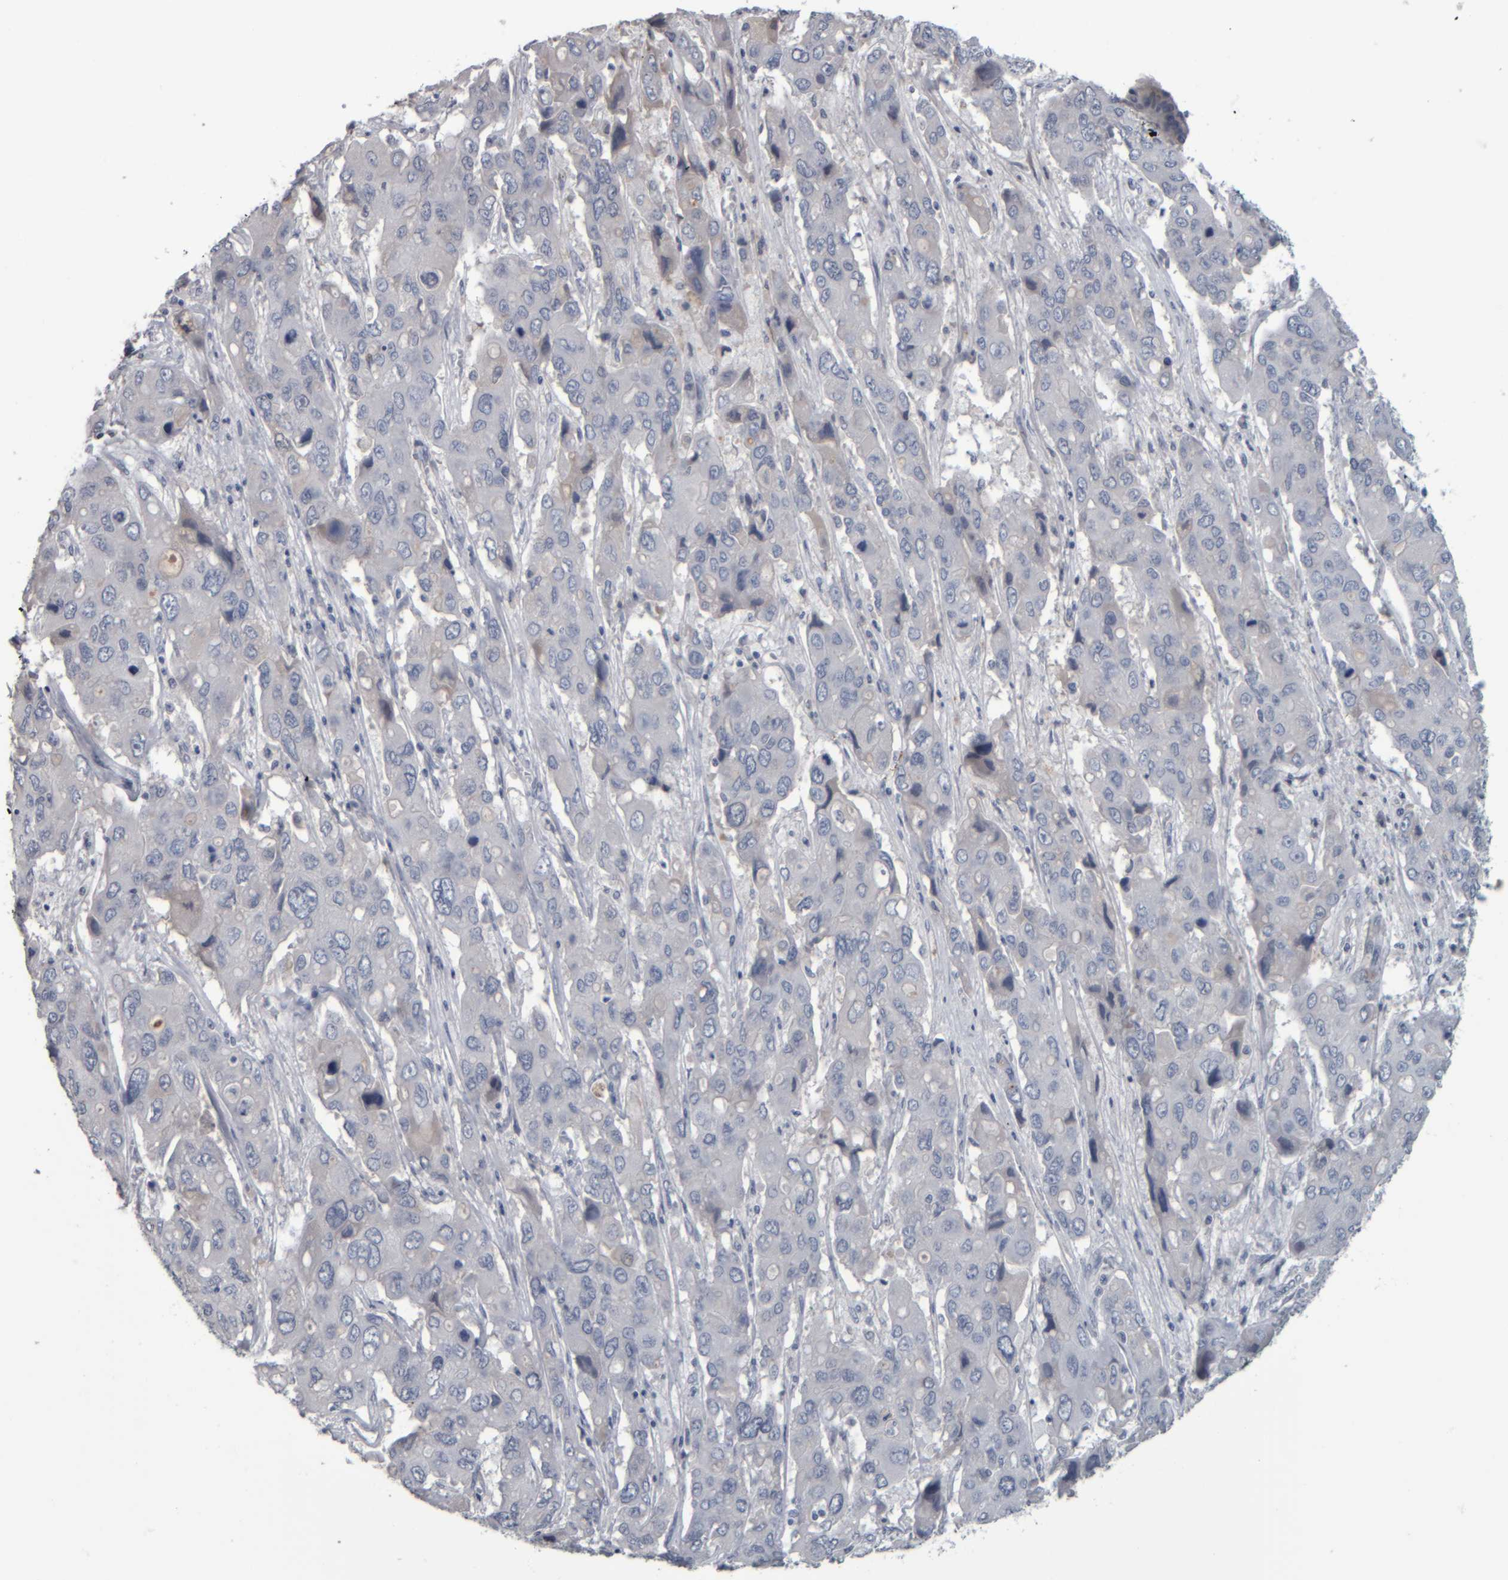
{"staining": {"intensity": "negative", "quantity": "none", "location": "none"}, "tissue": "liver cancer", "cell_type": "Tumor cells", "image_type": "cancer", "snomed": [{"axis": "morphology", "description": "Cholangiocarcinoma"}, {"axis": "topography", "description": "Liver"}], "caption": "DAB immunohistochemical staining of human liver cholangiocarcinoma exhibits no significant expression in tumor cells.", "gene": "CAVIN4", "patient": {"sex": "male", "age": 67}}